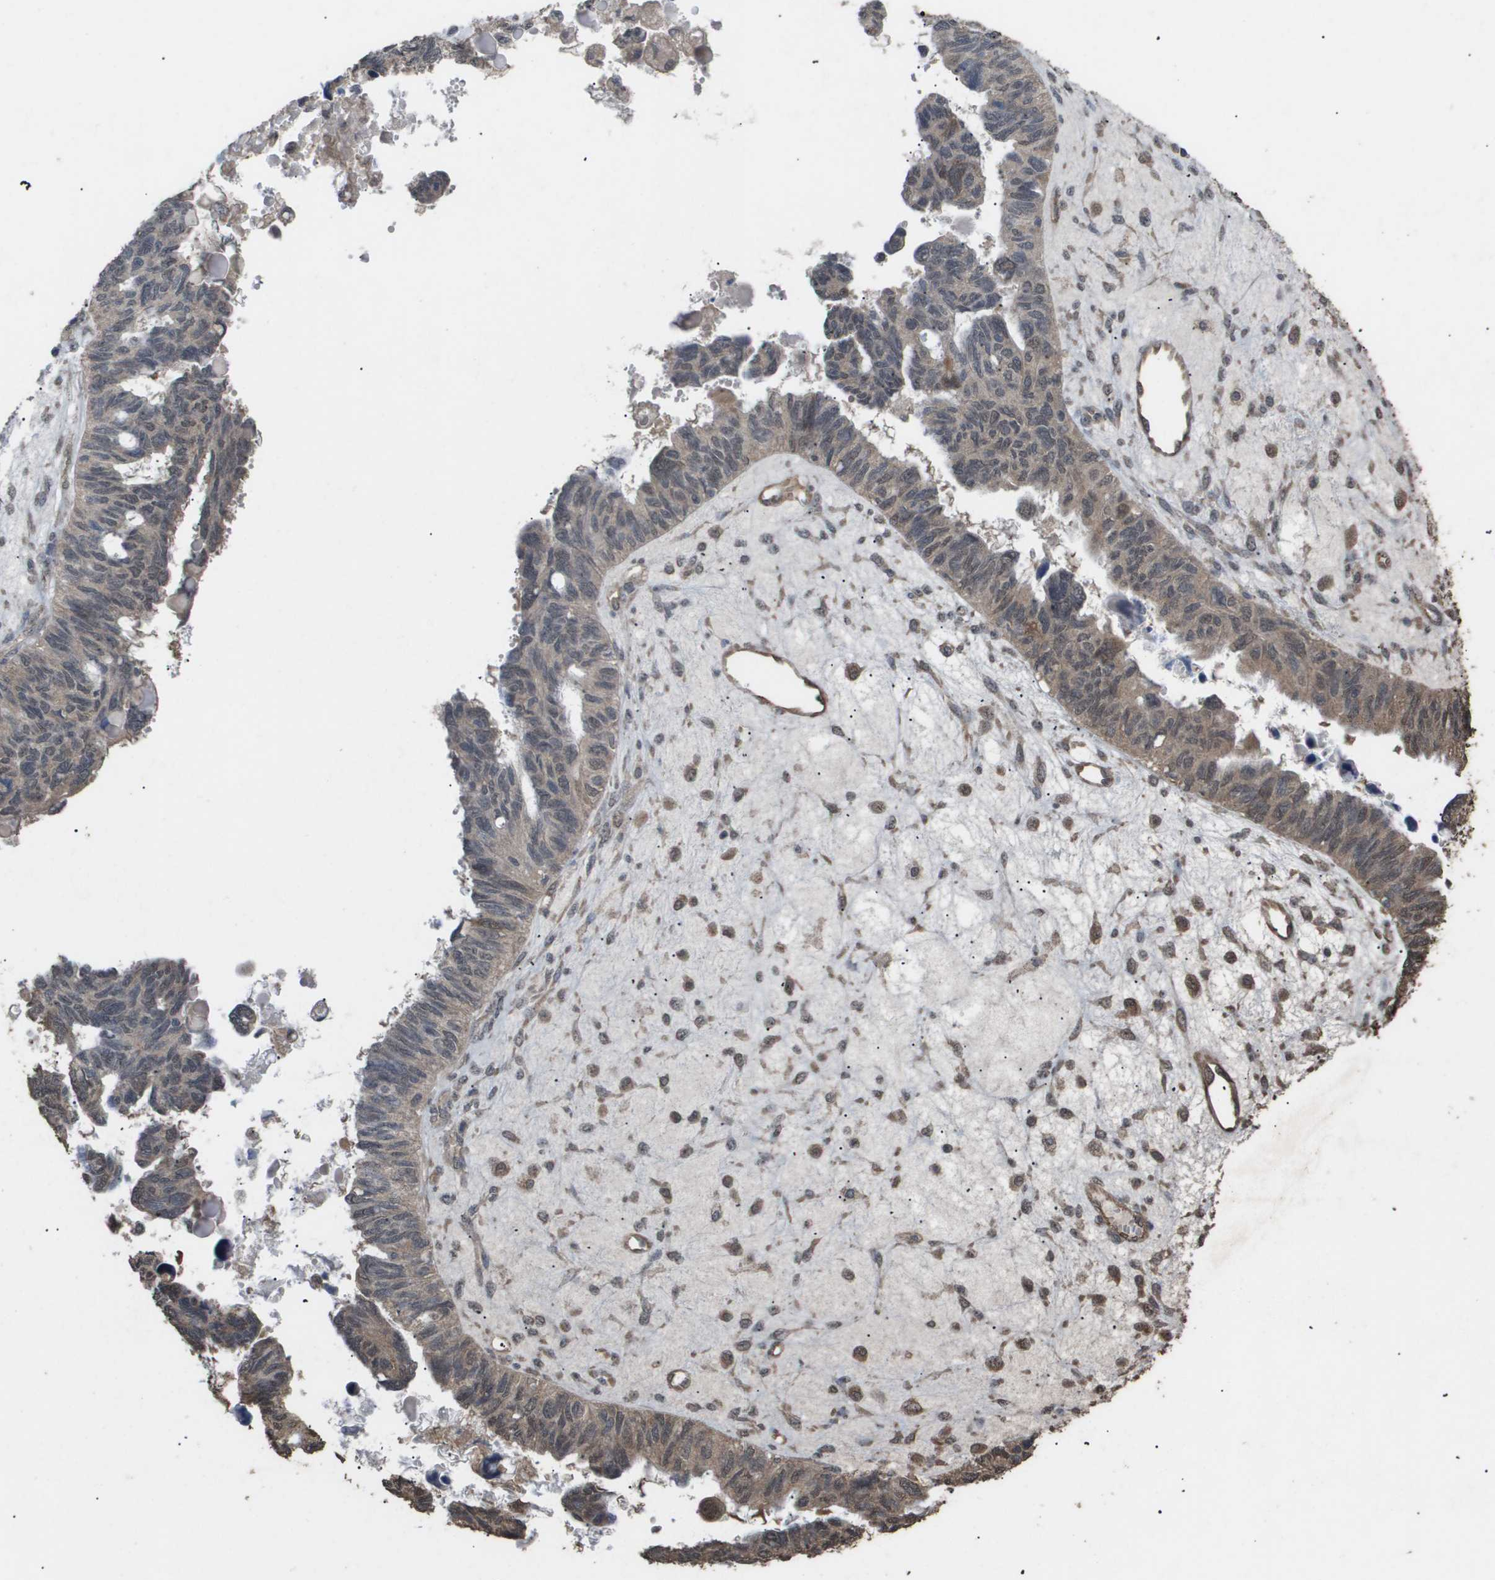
{"staining": {"intensity": "weak", "quantity": ">75%", "location": "cytoplasmic/membranous"}, "tissue": "ovarian cancer", "cell_type": "Tumor cells", "image_type": "cancer", "snomed": [{"axis": "morphology", "description": "Cystadenocarcinoma, serous, NOS"}, {"axis": "topography", "description": "Ovary"}], "caption": "The image displays immunohistochemical staining of serous cystadenocarcinoma (ovarian). There is weak cytoplasmic/membranous staining is identified in about >75% of tumor cells.", "gene": "CUL5", "patient": {"sex": "female", "age": 79}}